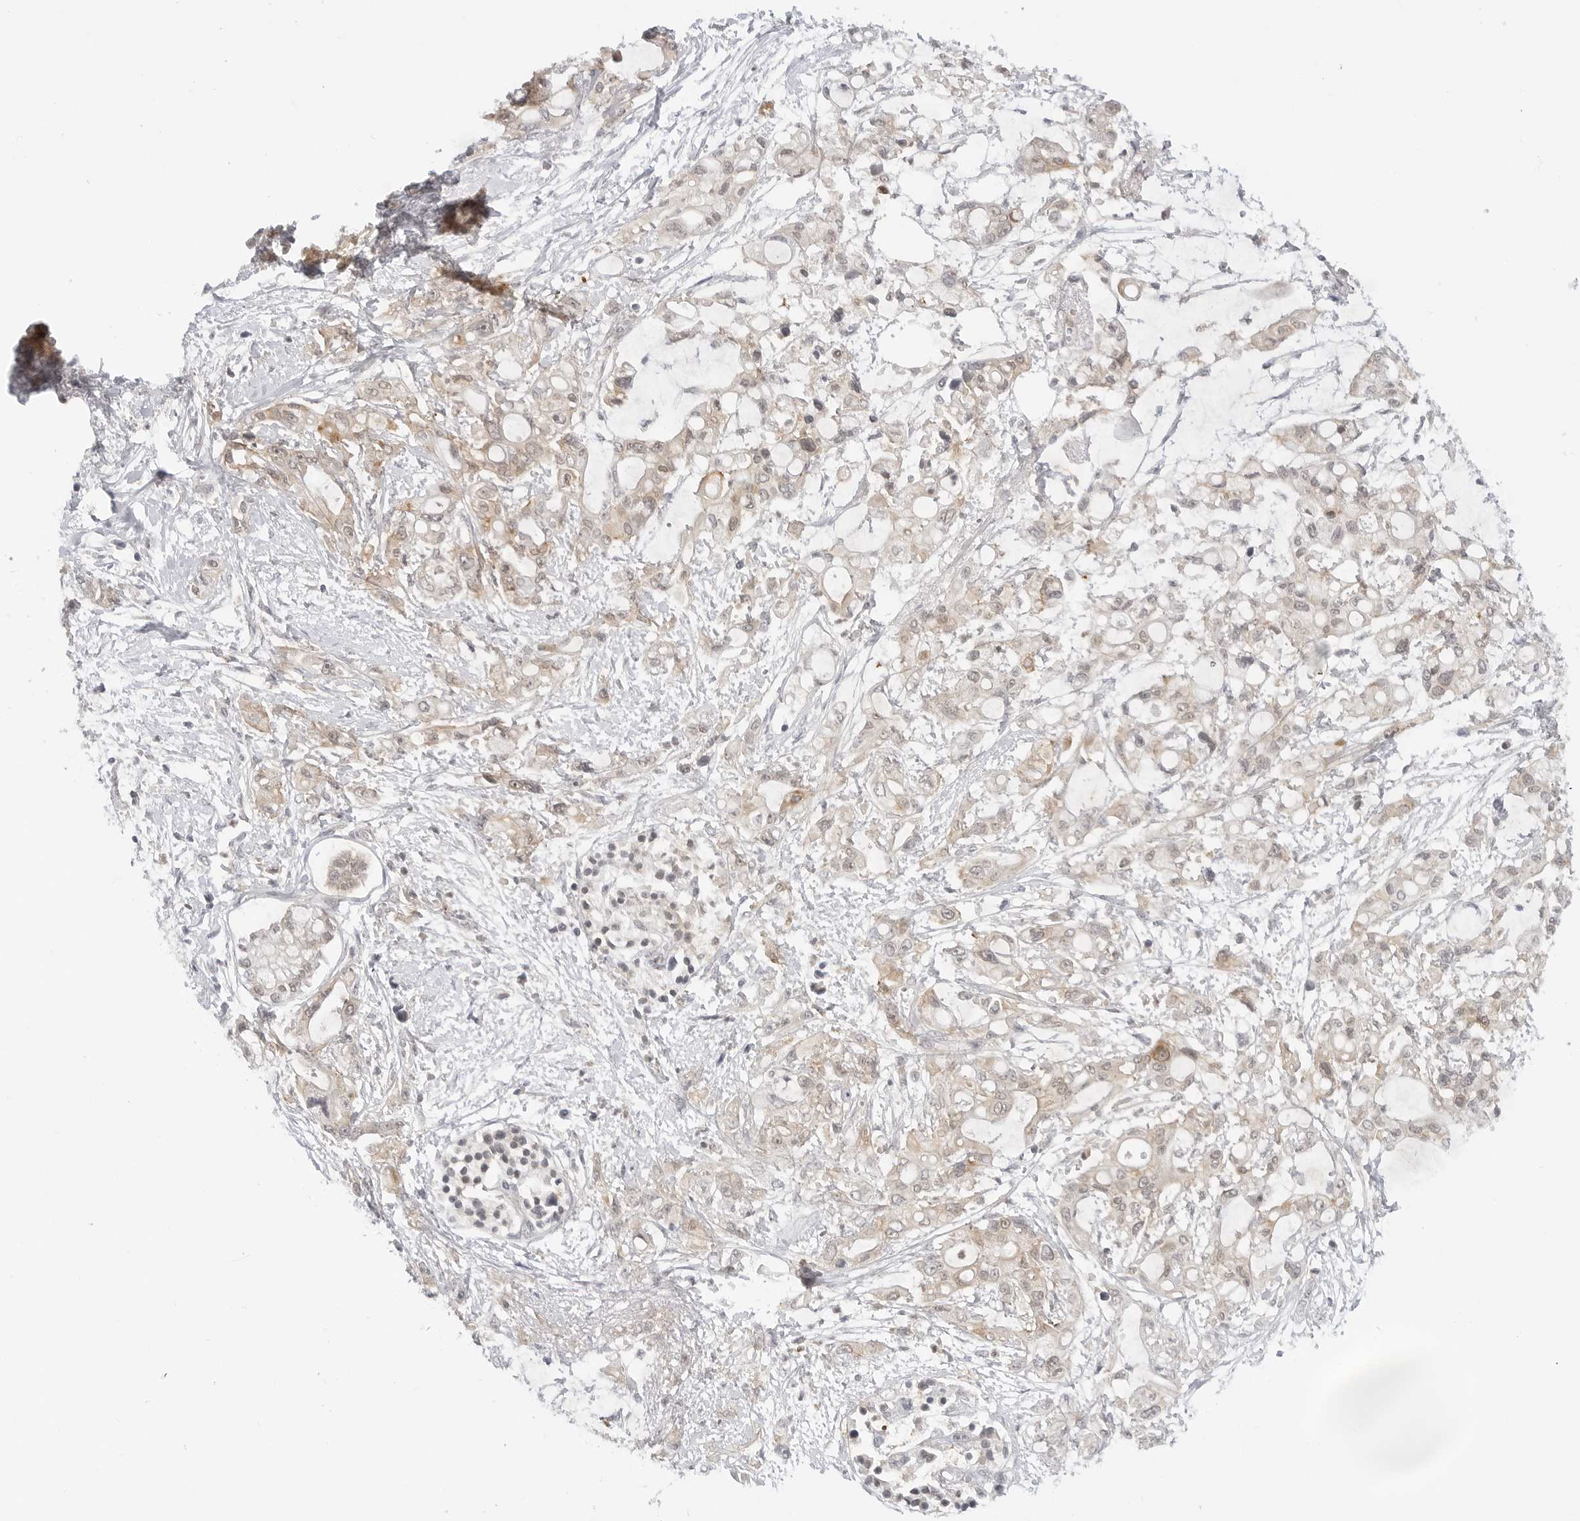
{"staining": {"intensity": "weak", "quantity": "25%-75%", "location": "cytoplasmic/membranous"}, "tissue": "pancreatic cancer", "cell_type": "Tumor cells", "image_type": "cancer", "snomed": [{"axis": "morphology", "description": "Adenocarcinoma, NOS"}, {"axis": "topography", "description": "Pancreas"}], "caption": "A high-resolution photomicrograph shows IHC staining of pancreatic cancer (adenocarcinoma), which exhibits weak cytoplasmic/membranous staining in approximately 25%-75% of tumor cells.", "gene": "MAP2K5", "patient": {"sex": "male", "age": 68}}